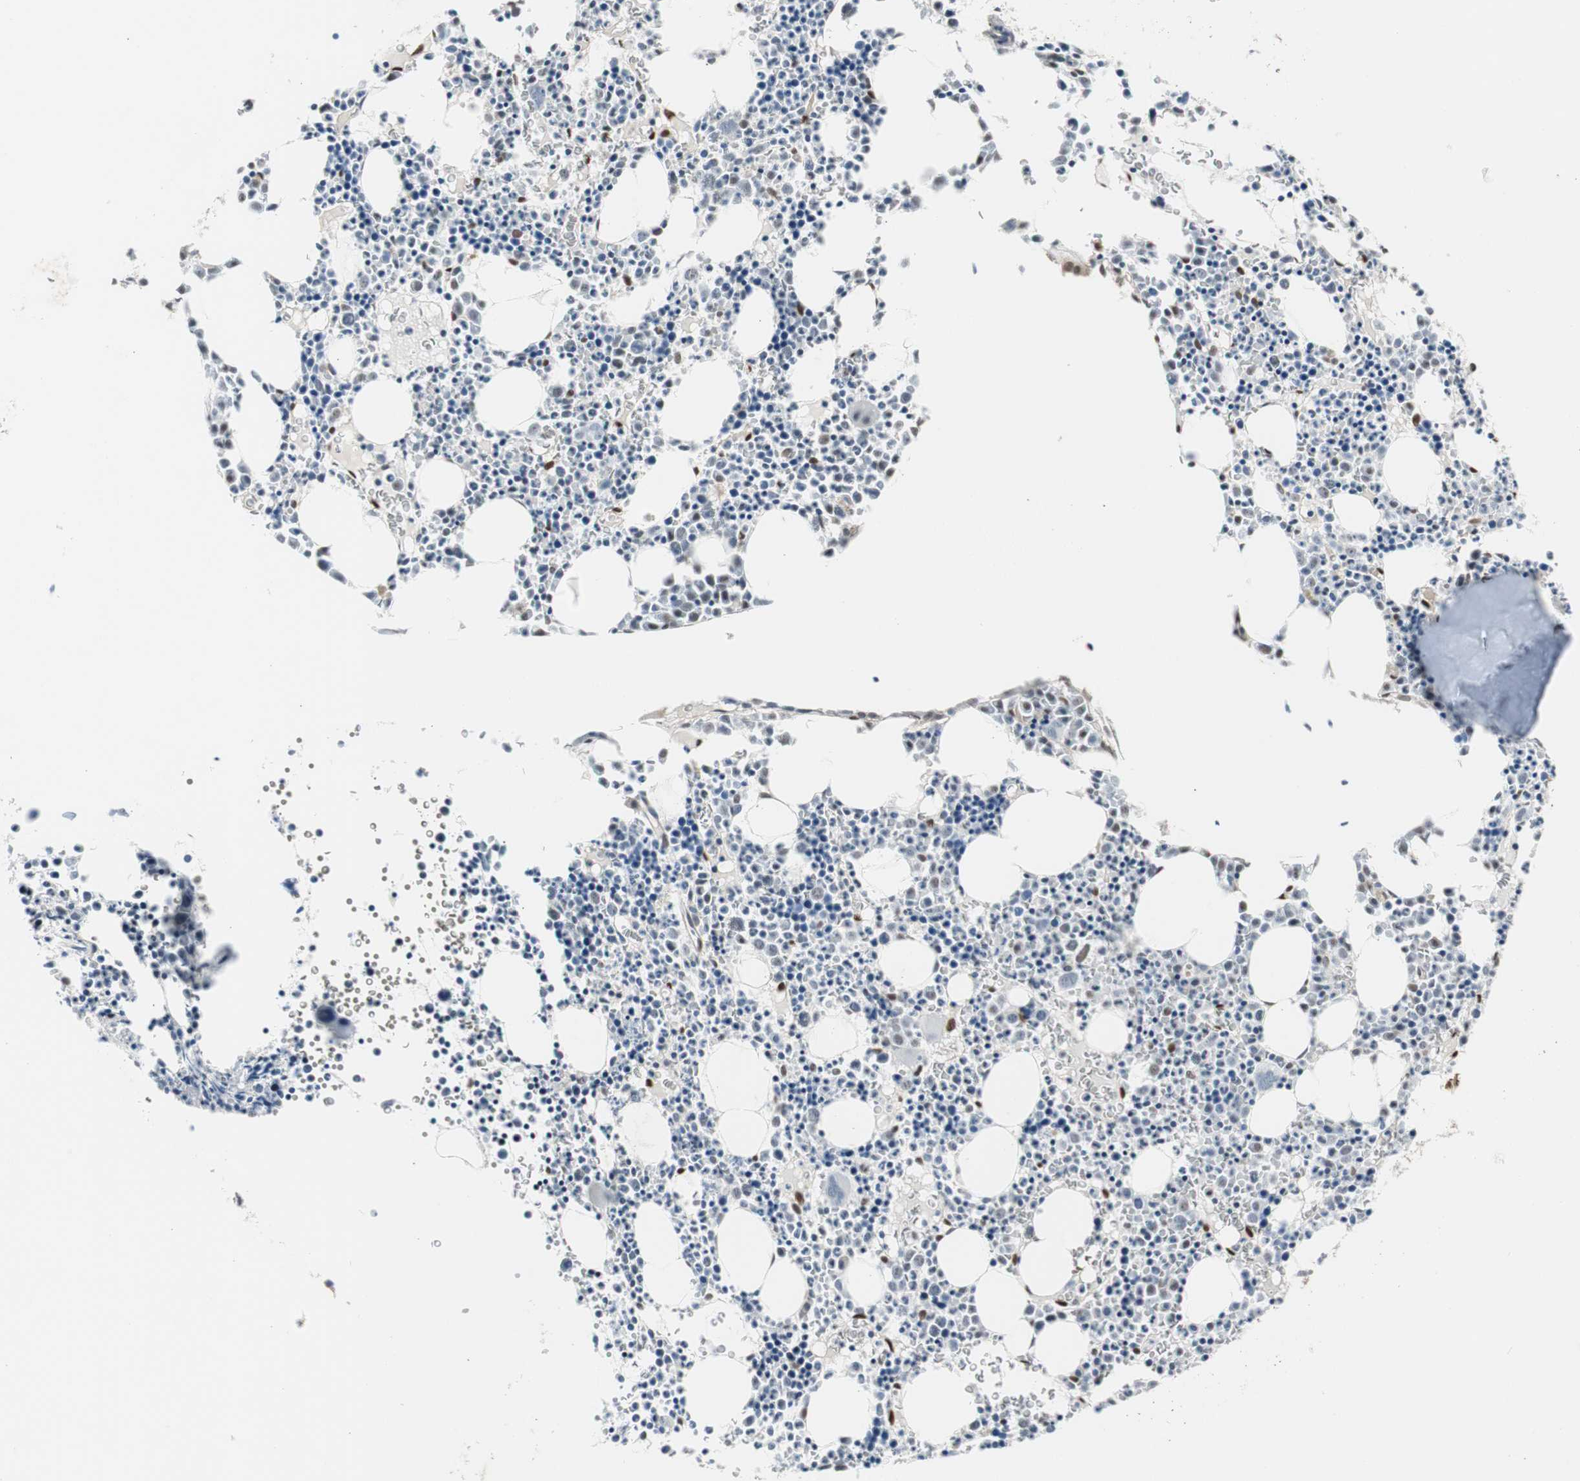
{"staining": {"intensity": "moderate", "quantity": "<25%", "location": "nuclear"}, "tissue": "bone marrow", "cell_type": "Hematopoietic cells", "image_type": "normal", "snomed": [{"axis": "morphology", "description": "Normal tissue, NOS"}, {"axis": "morphology", "description": "Inflammation, NOS"}, {"axis": "topography", "description": "Bone marrow"}], "caption": "Bone marrow stained with immunohistochemistry (IHC) shows moderate nuclear positivity in about <25% of hematopoietic cells. The staining was performed using DAB (3,3'-diaminobenzidine), with brown indicating positive protein expression. Nuclei are stained blue with hematoxylin.", "gene": "PML", "patient": {"sex": "female", "age": 17}}